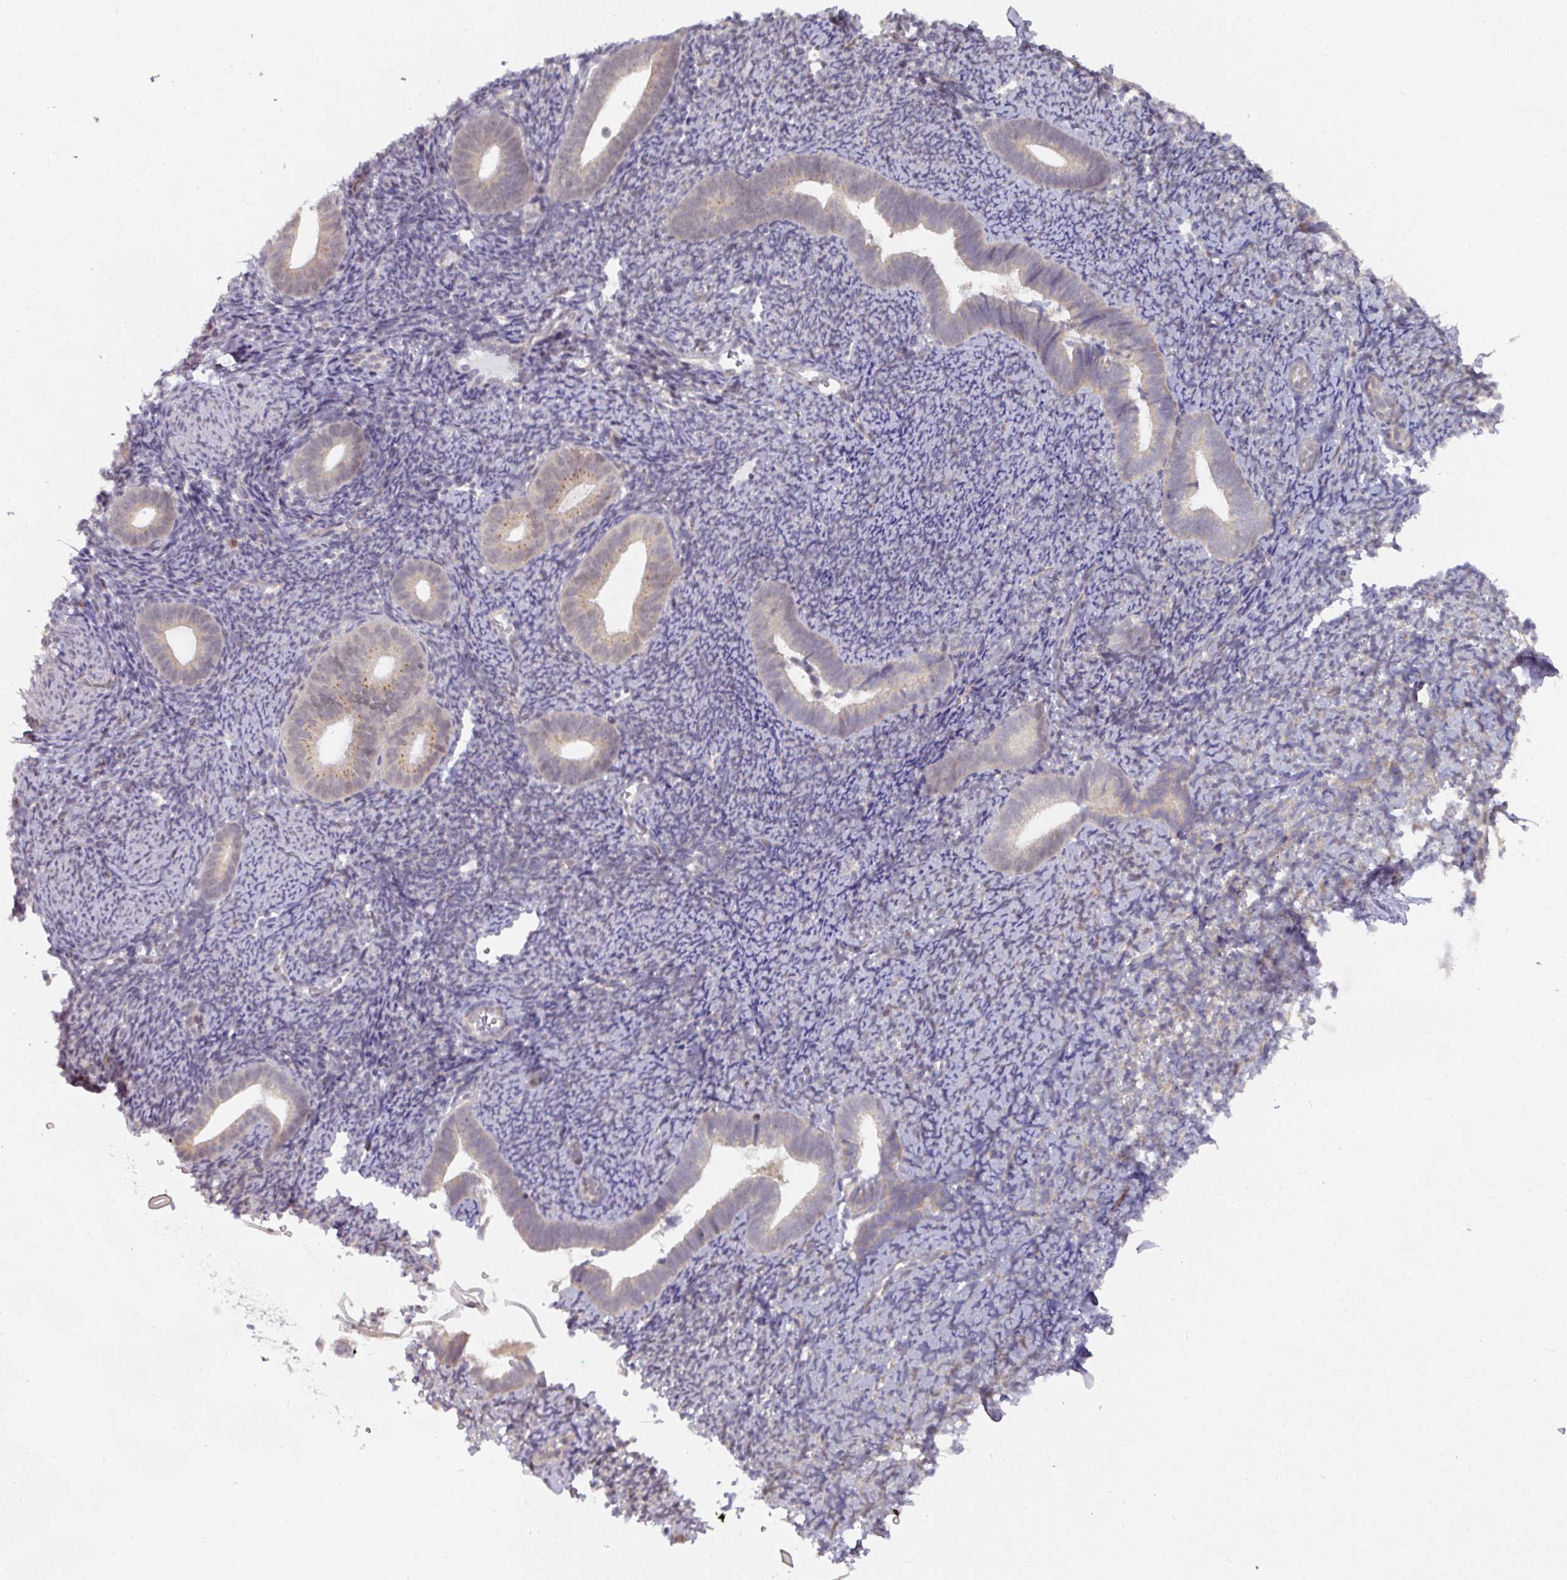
{"staining": {"intensity": "negative", "quantity": "none", "location": "none"}, "tissue": "endometrium", "cell_type": "Cells in endometrial stroma", "image_type": "normal", "snomed": [{"axis": "morphology", "description": "Normal tissue, NOS"}, {"axis": "topography", "description": "Endometrium"}], "caption": "Cells in endometrial stroma show no significant staining in unremarkable endometrium. (Immunohistochemistry, brightfield microscopy, high magnification).", "gene": "C18orf25", "patient": {"sex": "female", "age": 39}}